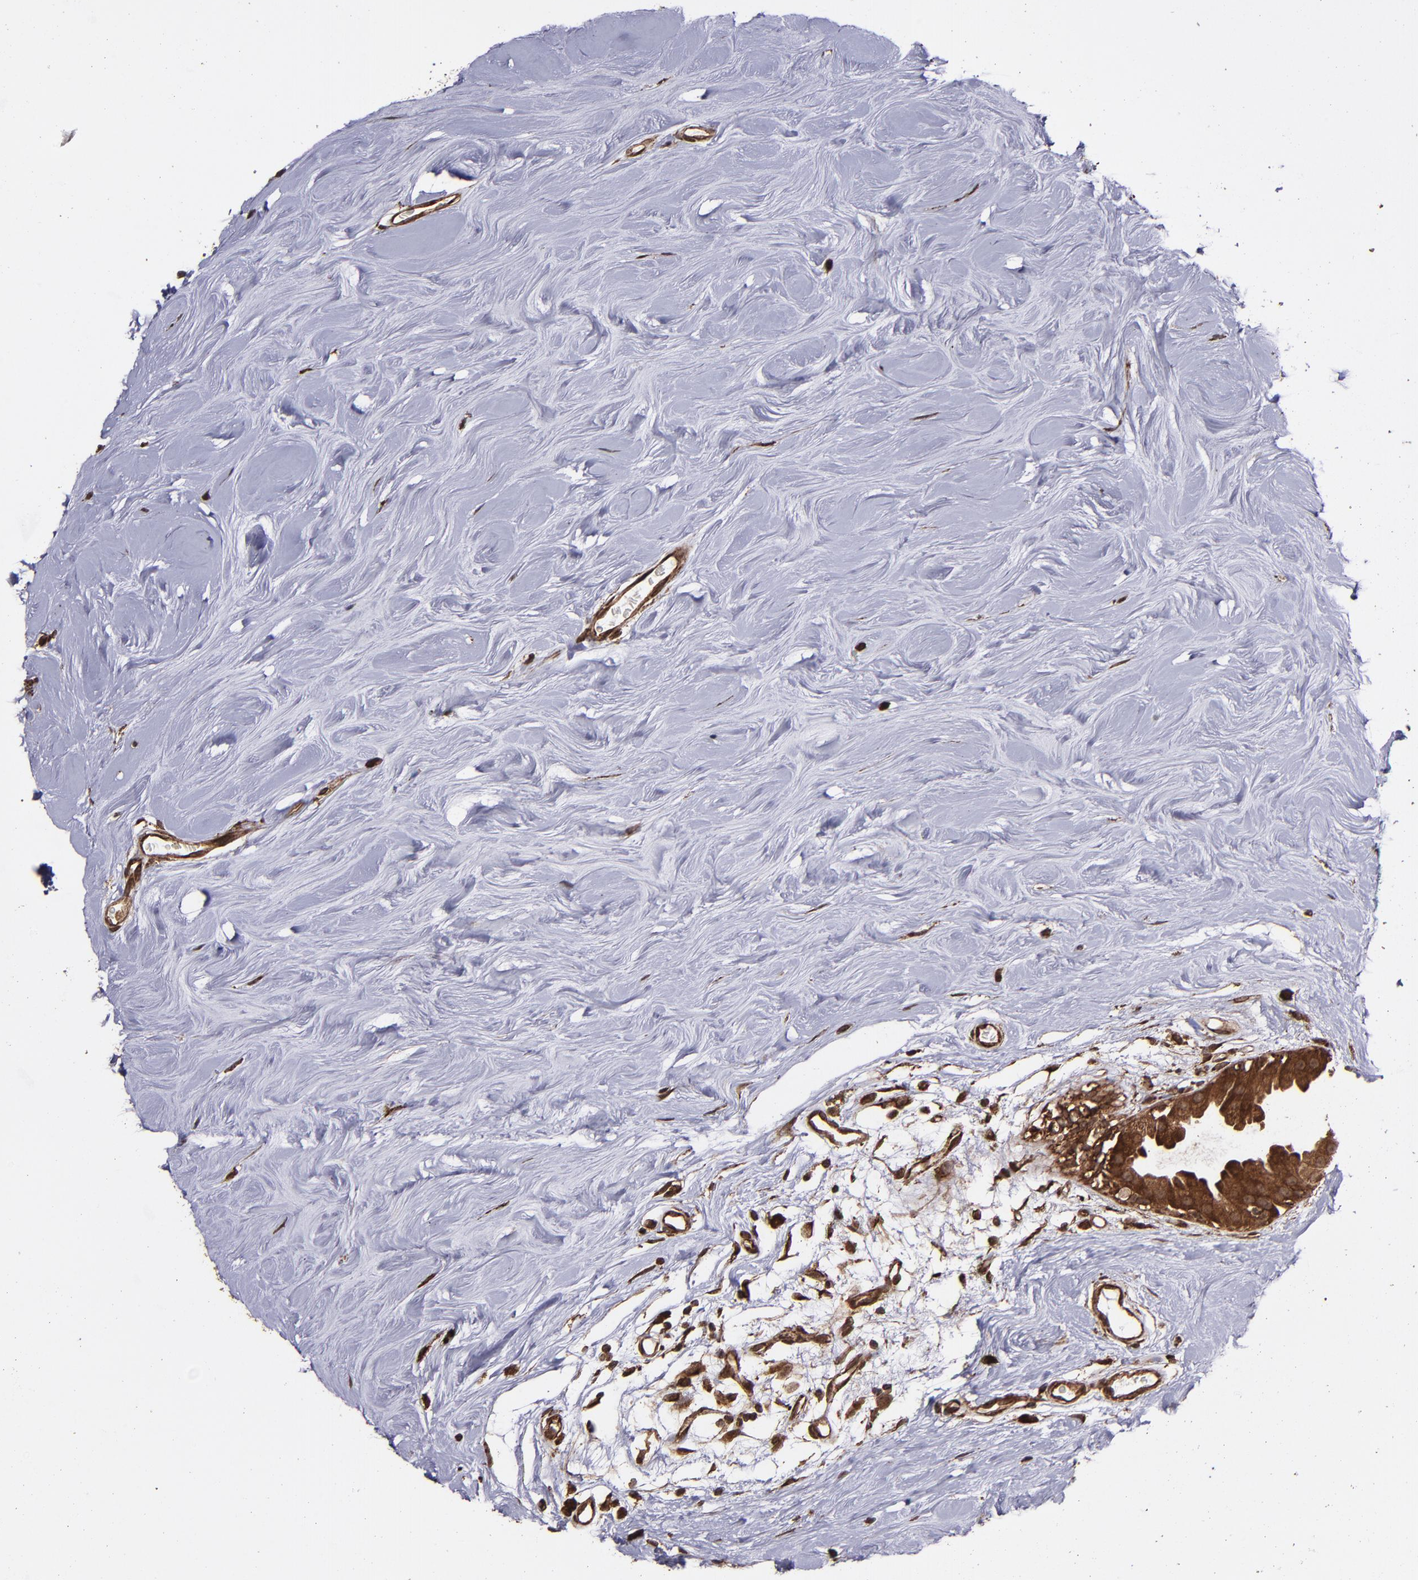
{"staining": {"intensity": "strong", "quantity": ">75%", "location": "cytoplasmic/membranous,nuclear"}, "tissue": "breast cancer", "cell_type": "Tumor cells", "image_type": "cancer", "snomed": [{"axis": "morphology", "description": "Duct carcinoma"}, {"axis": "topography", "description": "Breast"}], "caption": "Breast cancer stained for a protein shows strong cytoplasmic/membranous and nuclear positivity in tumor cells. The staining is performed using DAB (3,3'-diaminobenzidine) brown chromogen to label protein expression. The nuclei are counter-stained blue using hematoxylin.", "gene": "EIF4ENIF1", "patient": {"sex": "female", "age": 40}}